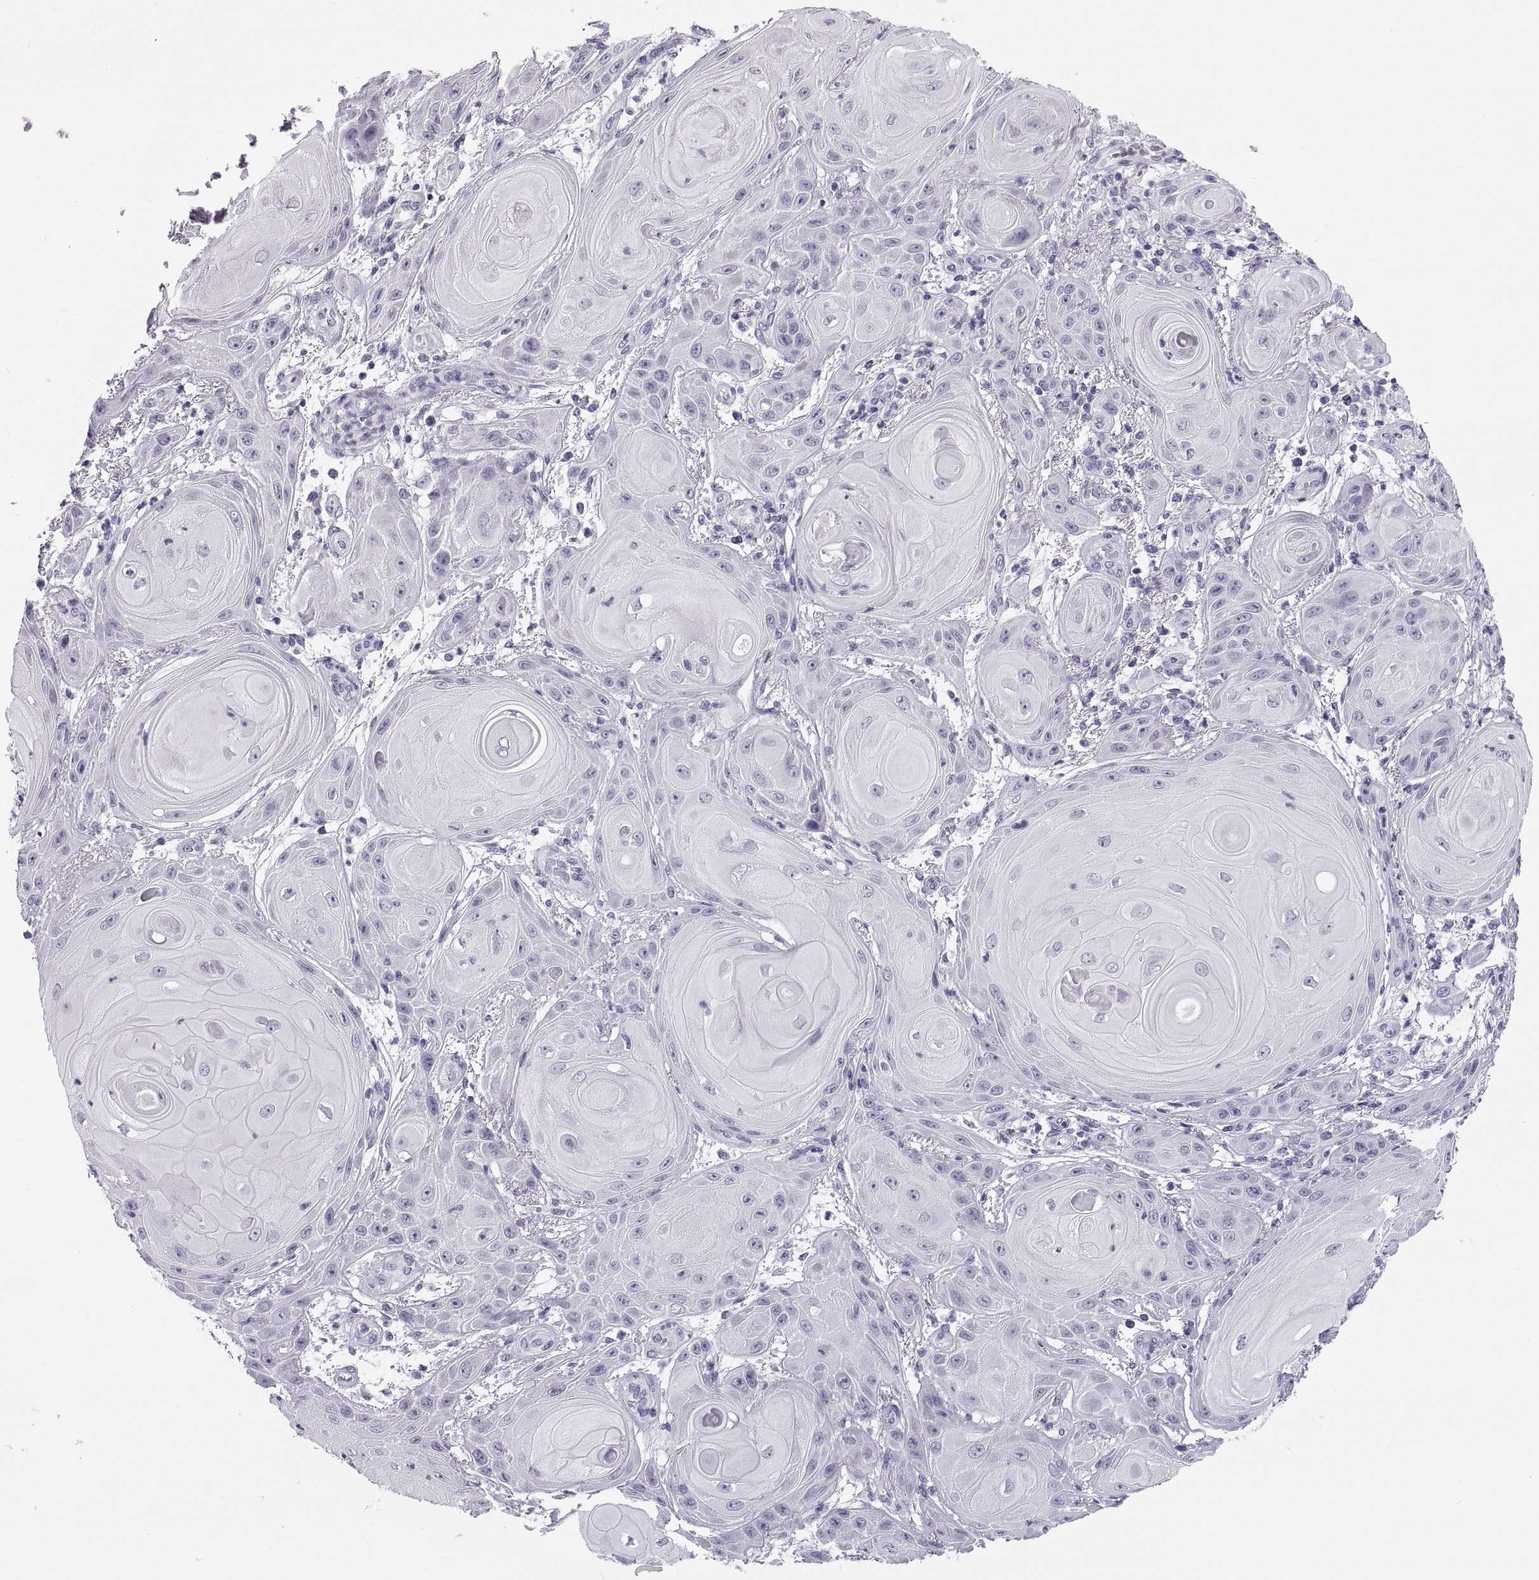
{"staining": {"intensity": "negative", "quantity": "none", "location": "none"}, "tissue": "skin cancer", "cell_type": "Tumor cells", "image_type": "cancer", "snomed": [{"axis": "morphology", "description": "Squamous cell carcinoma, NOS"}, {"axis": "topography", "description": "Skin"}], "caption": "IHC photomicrograph of skin squamous cell carcinoma stained for a protein (brown), which demonstrates no expression in tumor cells.", "gene": "QRICH2", "patient": {"sex": "male", "age": 62}}